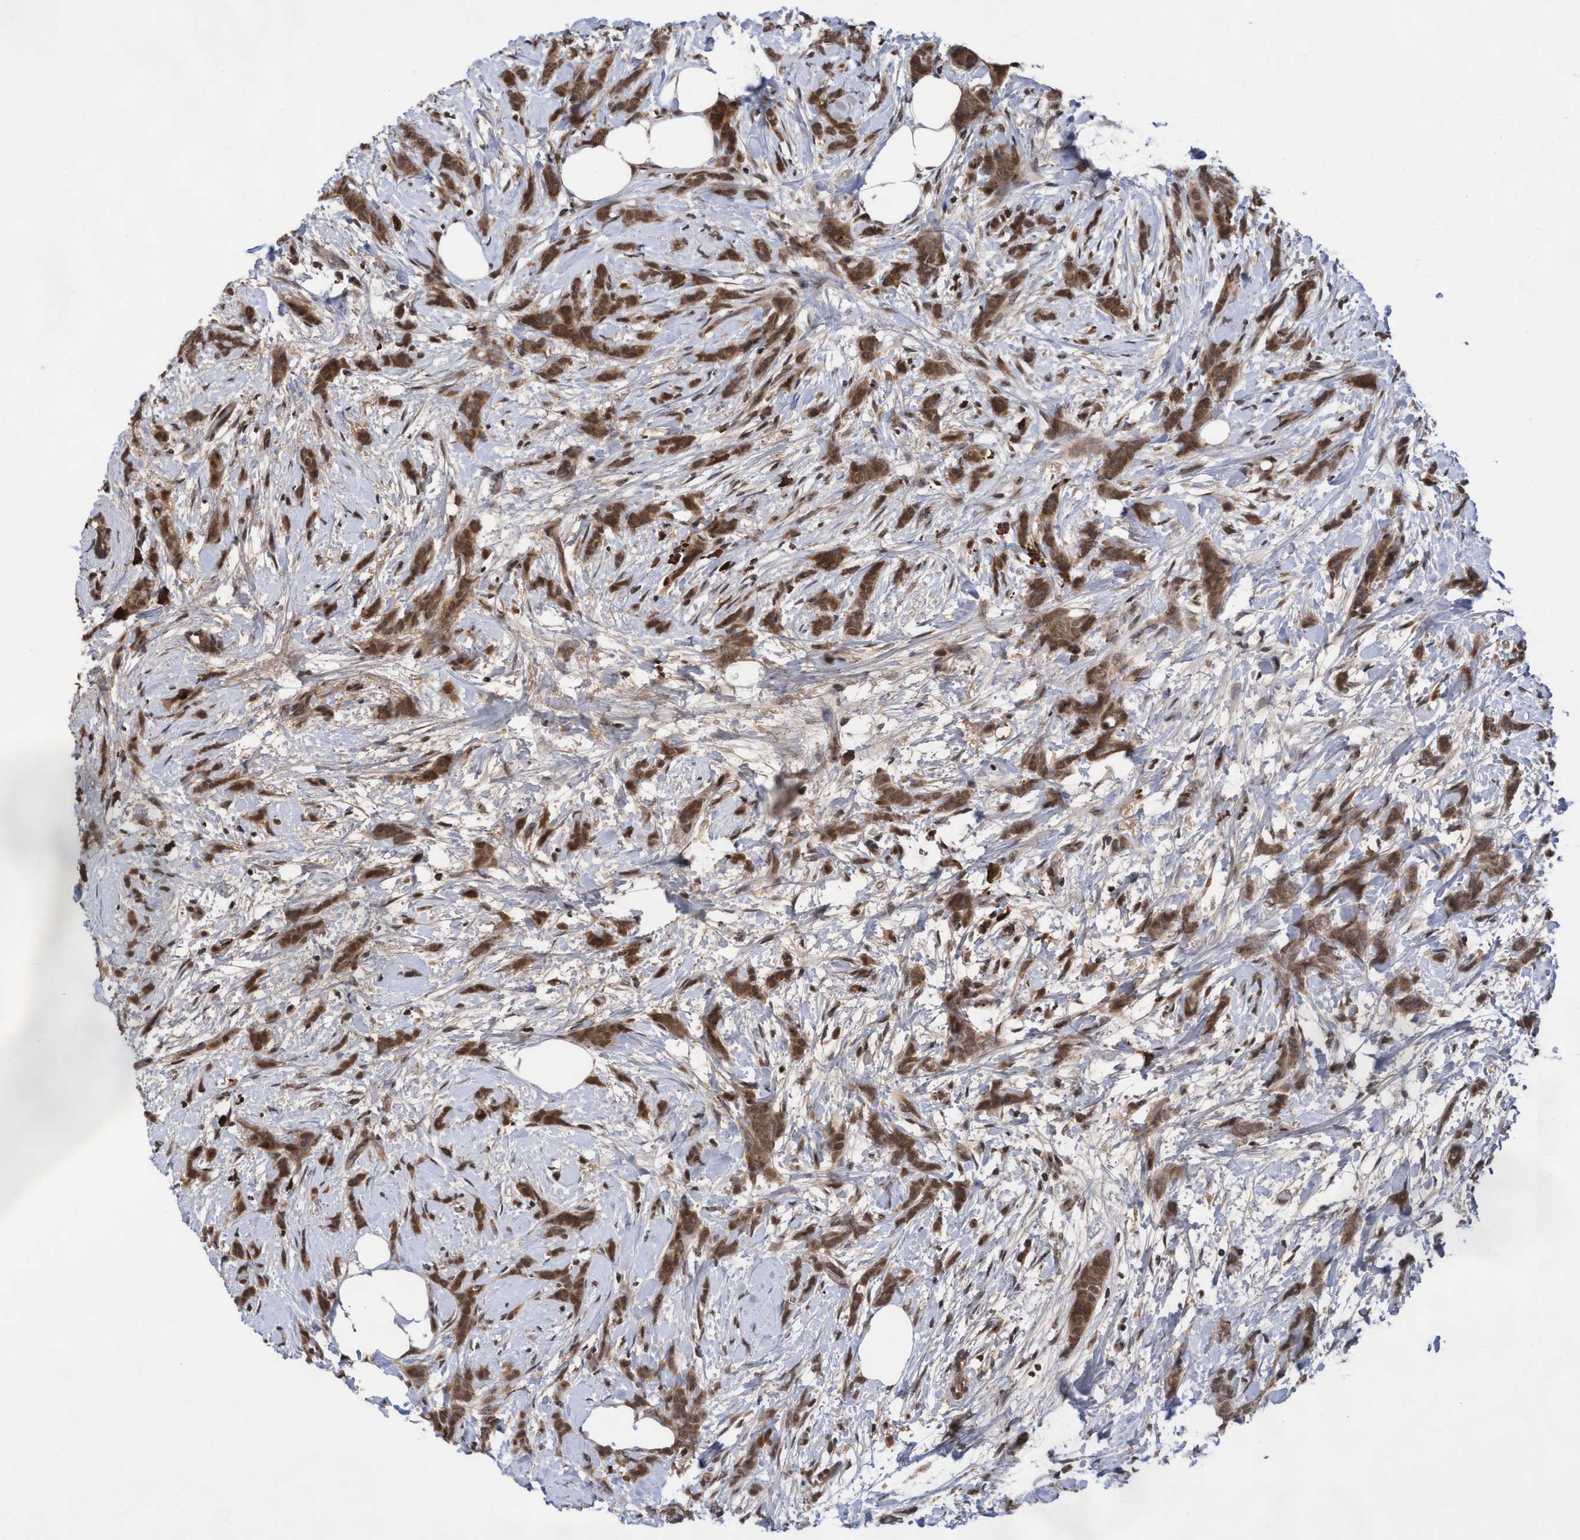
{"staining": {"intensity": "moderate", "quantity": ">75%", "location": "cytoplasmic/membranous,nuclear"}, "tissue": "breast cancer", "cell_type": "Tumor cells", "image_type": "cancer", "snomed": [{"axis": "morphology", "description": "Lobular carcinoma, in situ"}, {"axis": "morphology", "description": "Lobular carcinoma"}, {"axis": "topography", "description": "Breast"}], "caption": "Human breast cancer (lobular carcinoma in situ) stained with a brown dye reveals moderate cytoplasmic/membranous and nuclear positive positivity in about >75% of tumor cells.", "gene": "WASF1", "patient": {"sex": "female", "age": 41}}